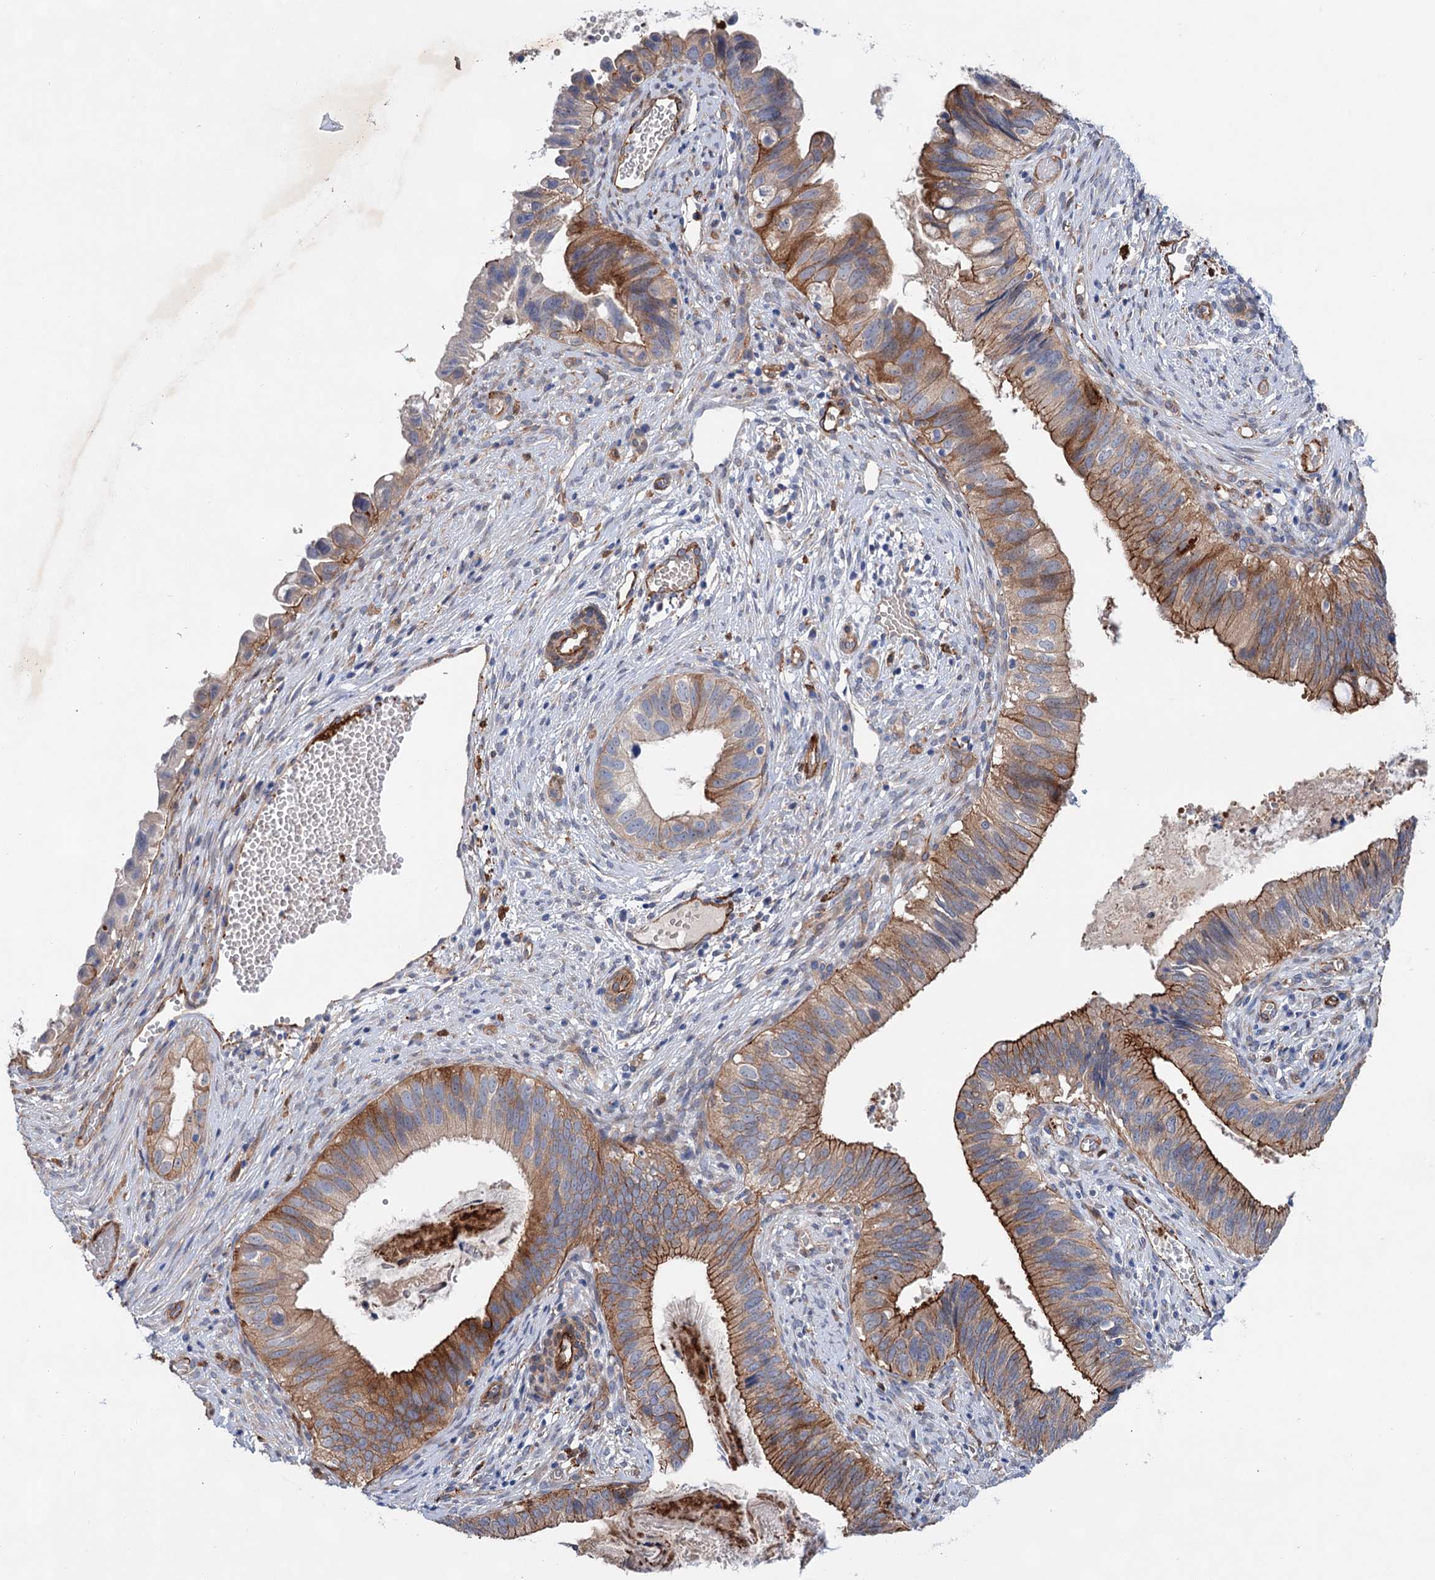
{"staining": {"intensity": "moderate", "quantity": ">75%", "location": "cytoplasmic/membranous"}, "tissue": "cervical cancer", "cell_type": "Tumor cells", "image_type": "cancer", "snomed": [{"axis": "morphology", "description": "Adenocarcinoma, NOS"}, {"axis": "topography", "description": "Cervix"}], "caption": "Tumor cells demonstrate moderate cytoplasmic/membranous expression in about >75% of cells in cervical cancer.", "gene": "TMTC3", "patient": {"sex": "female", "age": 42}}